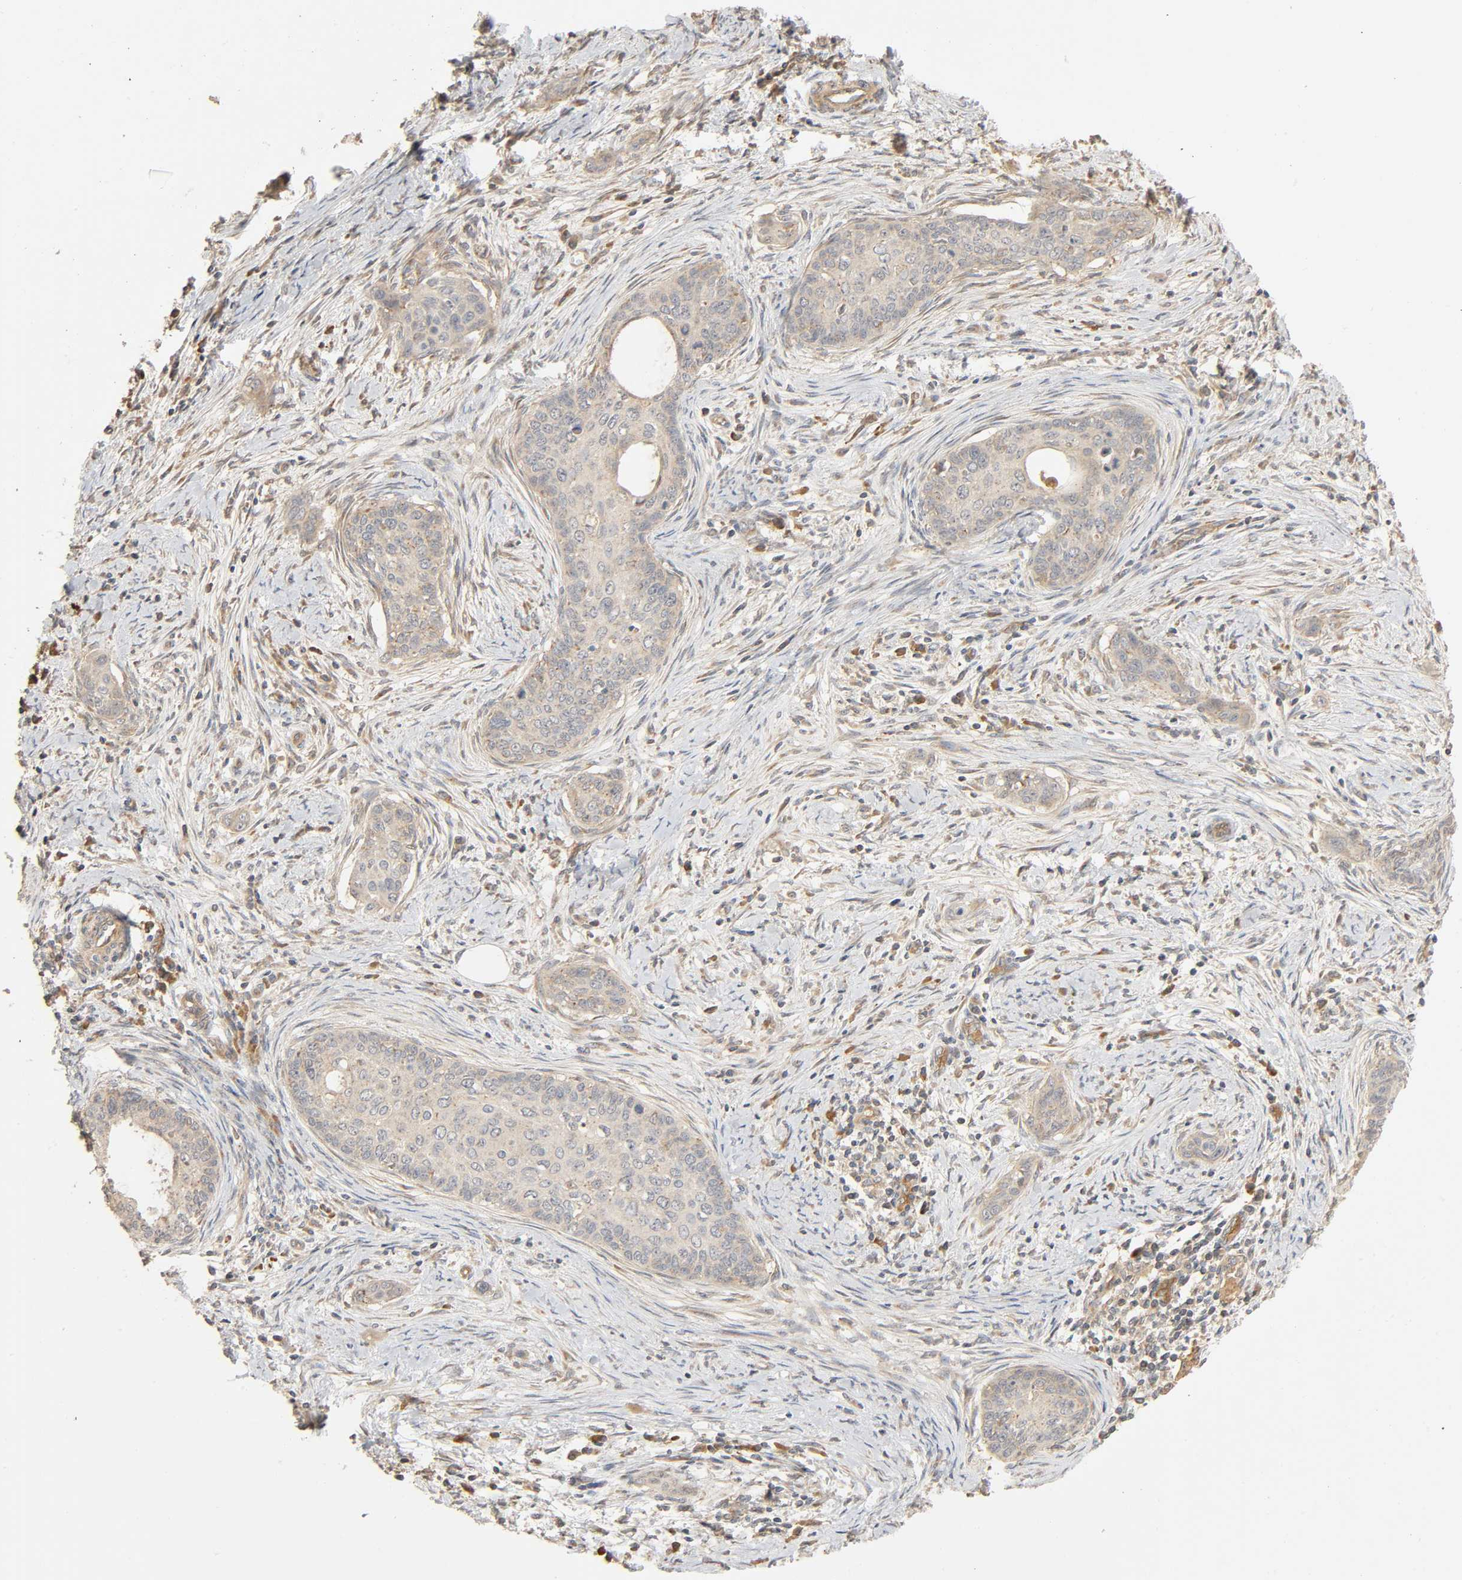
{"staining": {"intensity": "weak", "quantity": "<25%", "location": "cytoplasmic/membranous"}, "tissue": "cervical cancer", "cell_type": "Tumor cells", "image_type": "cancer", "snomed": [{"axis": "morphology", "description": "Squamous cell carcinoma, NOS"}, {"axis": "topography", "description": "Cervix"}], "caption": "Immunohistochemistry of squamous cell carcinoma (cervical) shows no staining in tumor cells.", "gene": "SGSM1", "patient": {"sex": "female", "age": 33}}